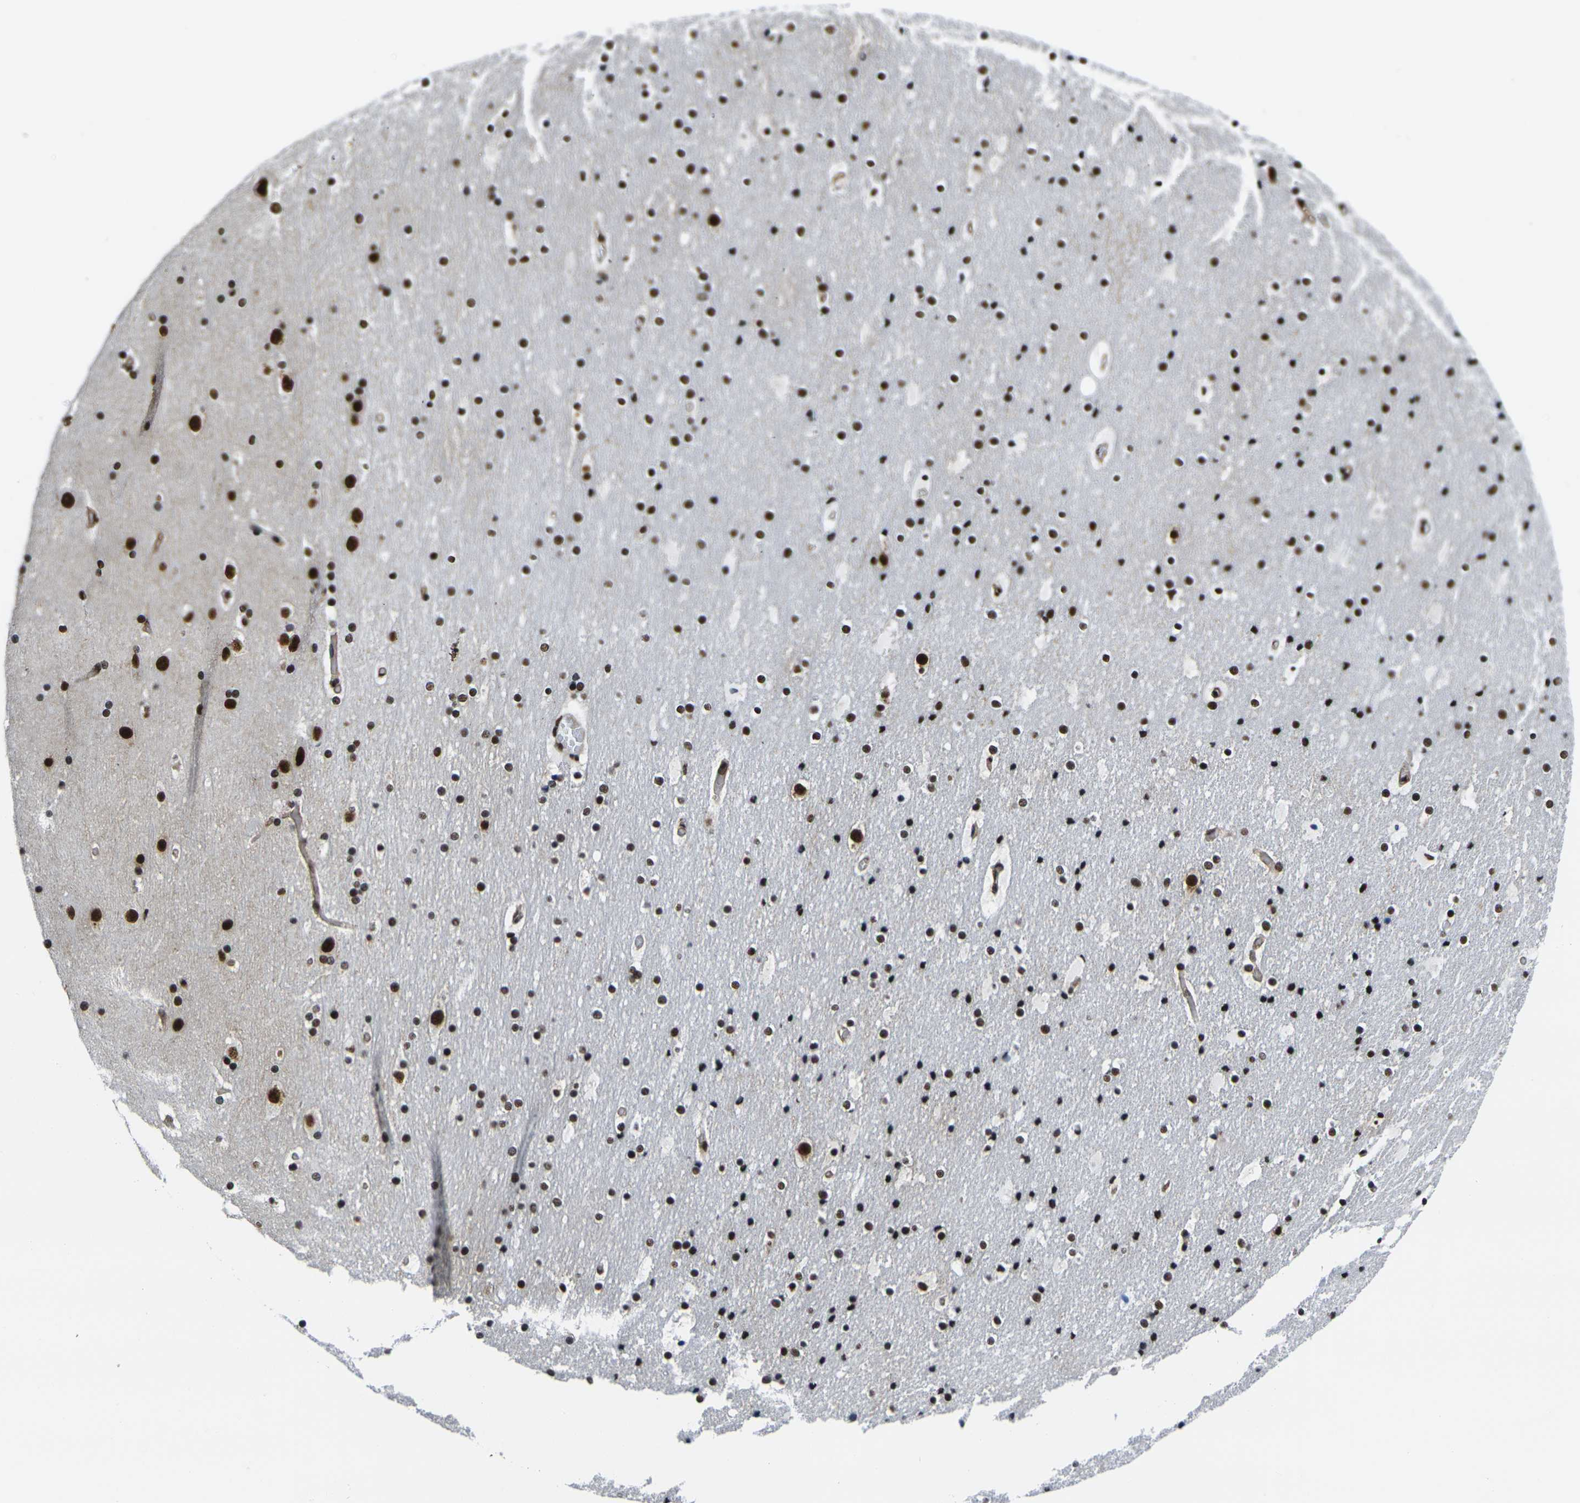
{"staining": {"intensity": "moderate", "quantity": ">75%", "location": "nuclear"}, "tissue": "cerebral cortex", "cell_type": "Endothelial cells", "image_type": "normal", "snomed": [{"axis": "morphology", "description": "Normal tissue, NOS"}, {"axis": "topography", "description": "Cerebral cortex"}], "caption": "High-power microscopy captured an immunohistochemistry (IHC) micrograph of unremarkable cerebral cortex, revealing moderate nuclear positivity in approximately >75% of endothelial cells. (Brightfield microscopy of DAB IHC at high magnification).", "gene": "SMARCC1", "patient": {"sex": "male", "age": 57}}